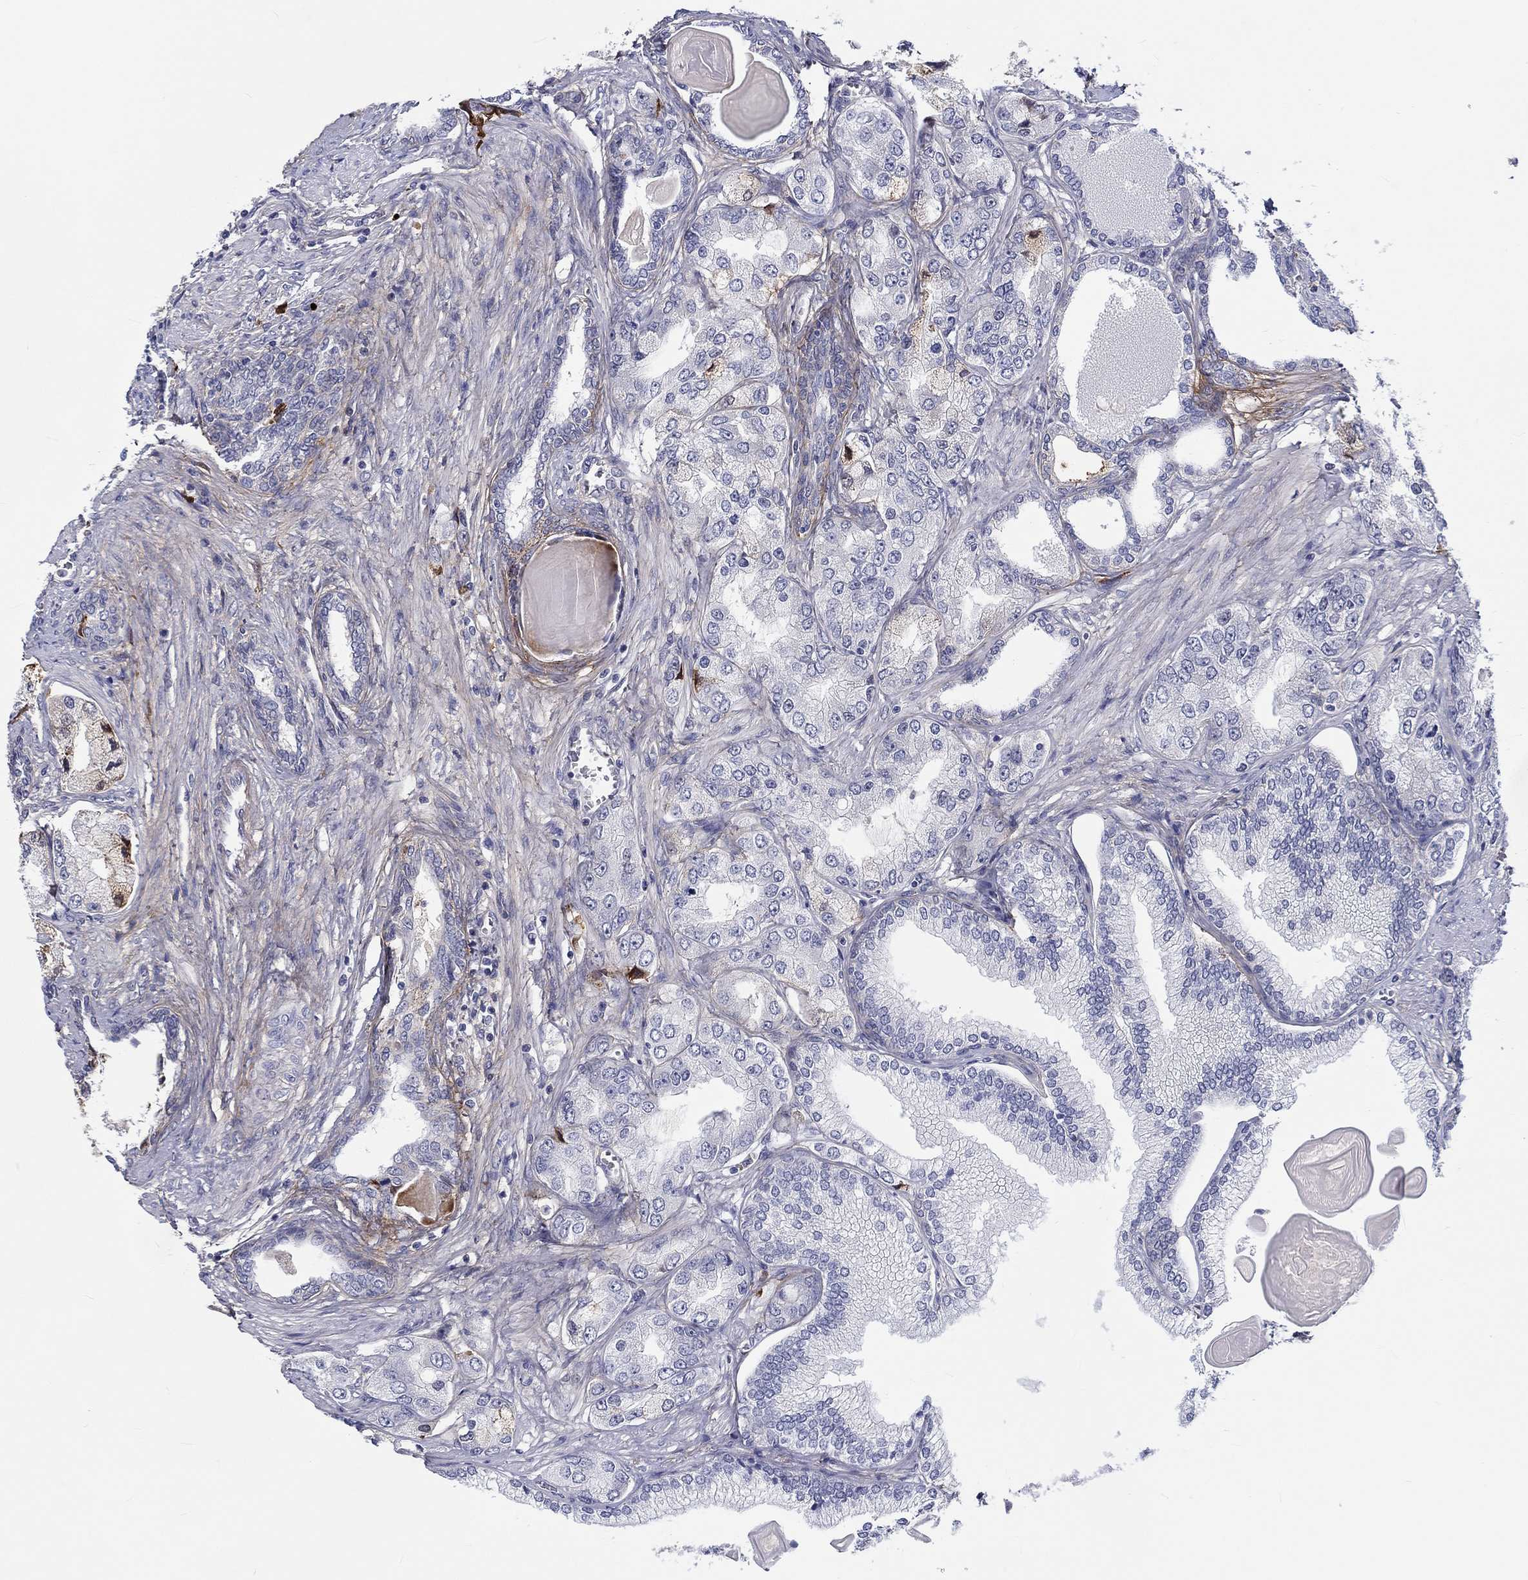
{"staining": {"intensity": "negative", "quantity": "none", "location": "none"}, "tissue": "prostate cancer", "cell_type": "Tumor cells", "image_type": "cancer", "snomed": [{"axis": "morphology", "description": "Adenocarcinoma, Low grade"}, {"axis": "topography", "description": "Prostate"}], "caption": "Image shows no significant protein expression in tumor cells of prostate cancer. (DAB immunohistochemistry (IHC) with hematoxylin counter stain).", "gene": "TGFBI", "patient": {"sex": "male", "age": 69}}